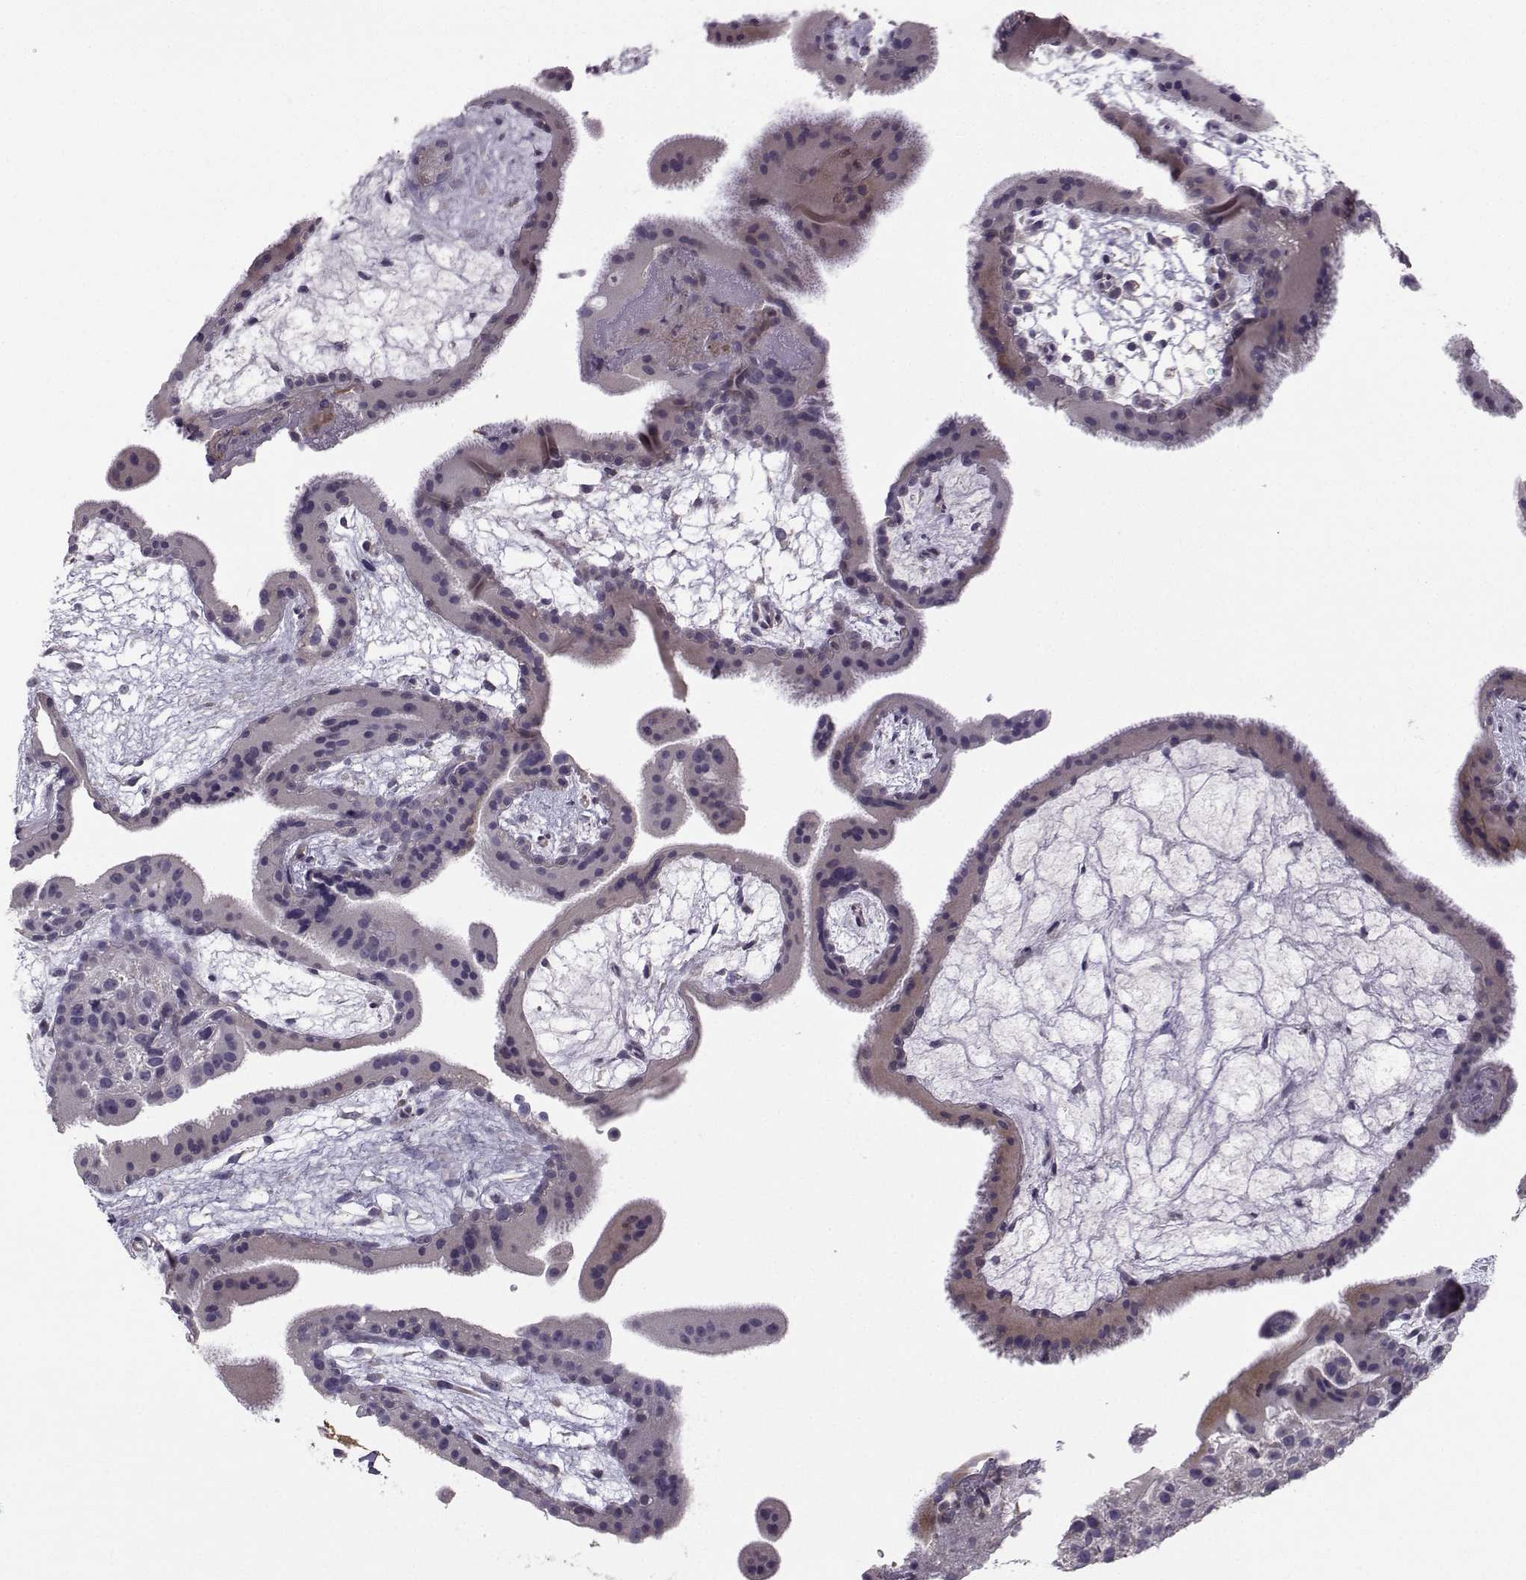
{"staining": {"intensity": "negative", "quantity": "none", "location": "none"}, "tissue": "placenta", "cell_type": "Decidual cells", "image_type": "normal", "snomed": [{"axis": "morphology", "description": "Normal tissue, NOS"}, {"axis": "topography", "description": "Placenta"}], "caption": "Immunohistochemistry (IHC) photomicrograph of normal placenta: placenta stained with DAB (3,3'-diaminobenzidine) exhibits no significant protein positivity in decidual cells.", "gene": "FCAMR", "patient": {"sex": "female", "age": 19}}